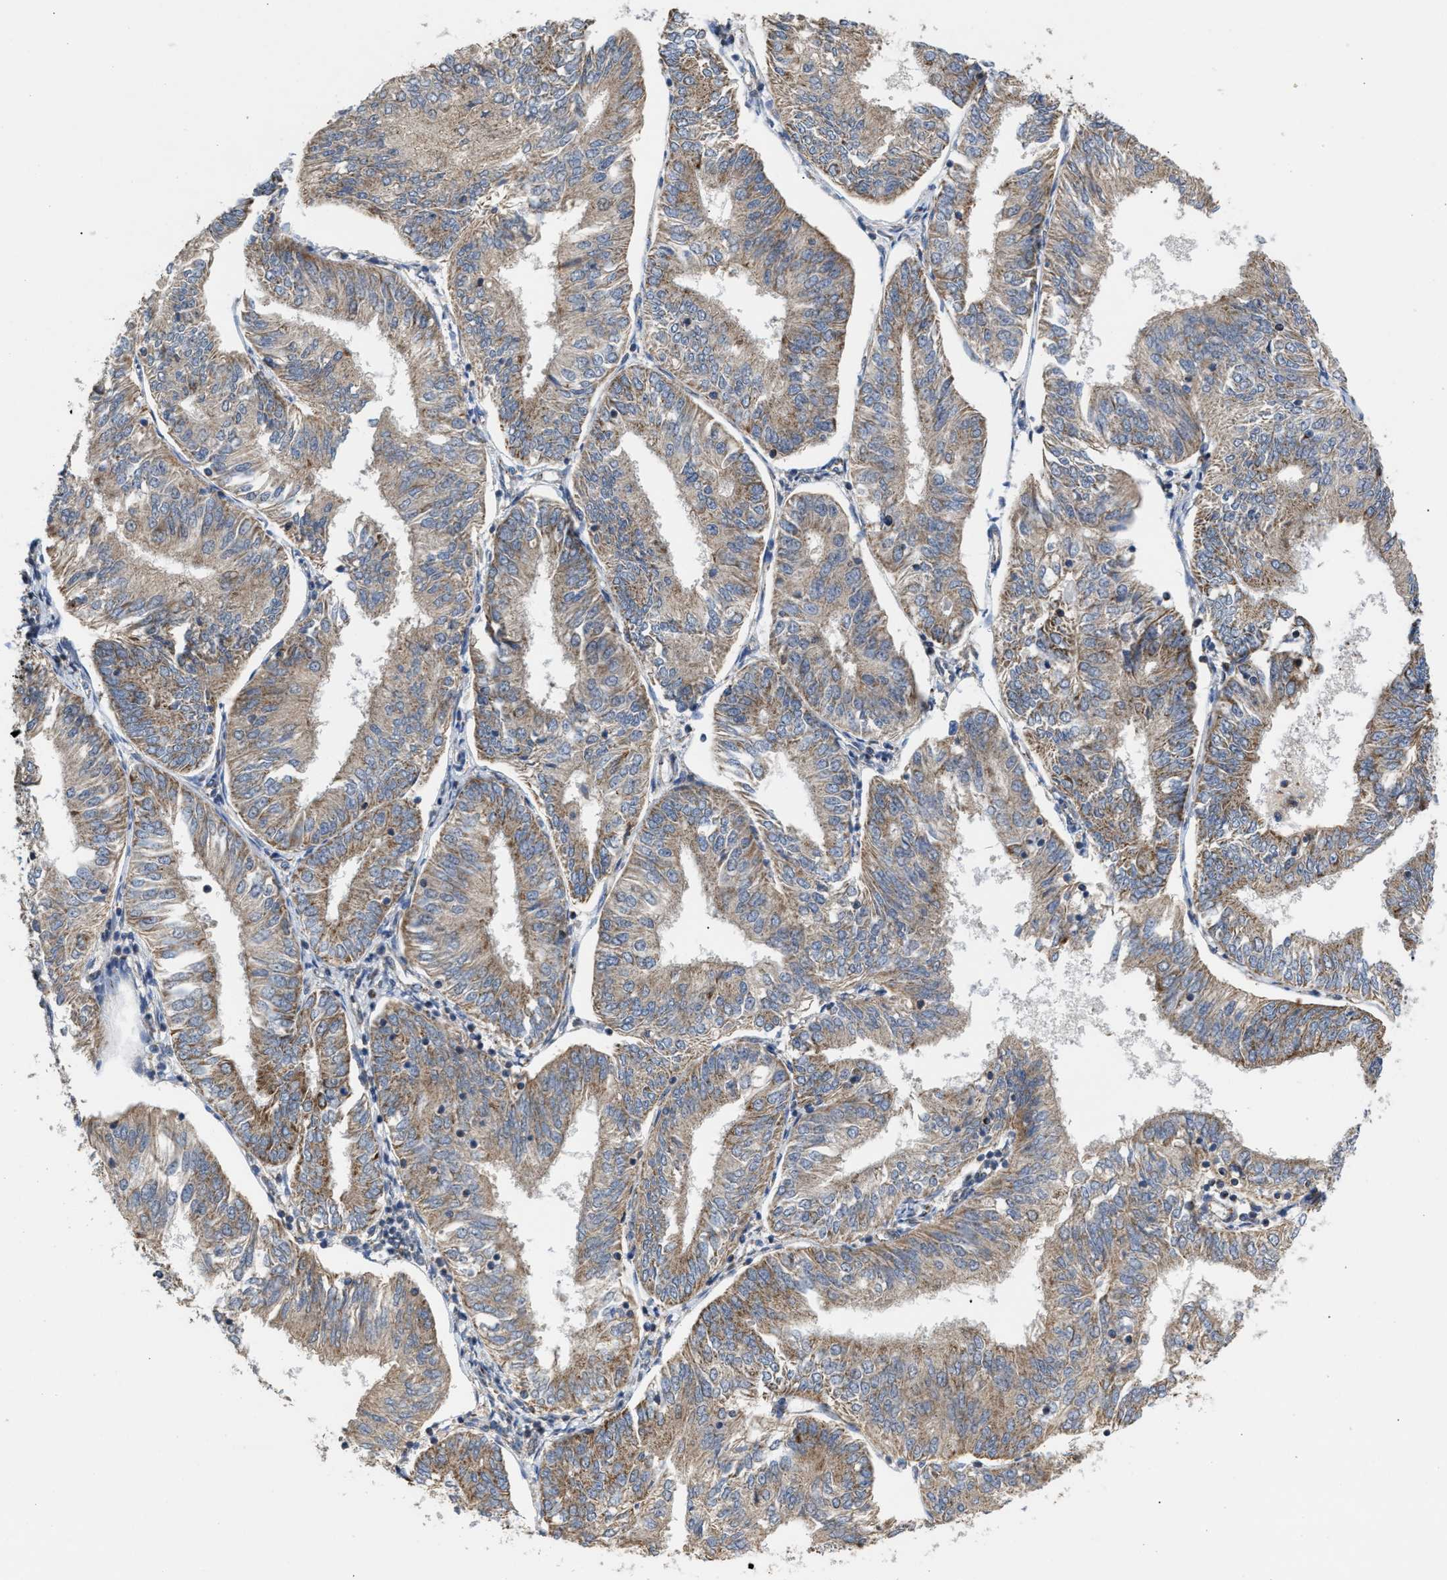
{"staining": {"intensity": "weak", "quantity": ">75%", "location": "cytoplasmic/membranous"}, "tissue": "endometrial cancer", "cell_type": "Tumor cells", "image_type": "cancer", "snomed": [{"axis": "morphology", "description": "Adenocarcinoma, NOS"}, {"axis": "topography", "description": "Endometrium"}], "caption": "Immunohistochemical staining of human endometrial cancer (adenocarcinoma) displays weak cytoplasmic/membranous protein expression in about >75% of tumor cells.", "gene": "TACO1", "patient": {"sex": "female", "age": 58}}